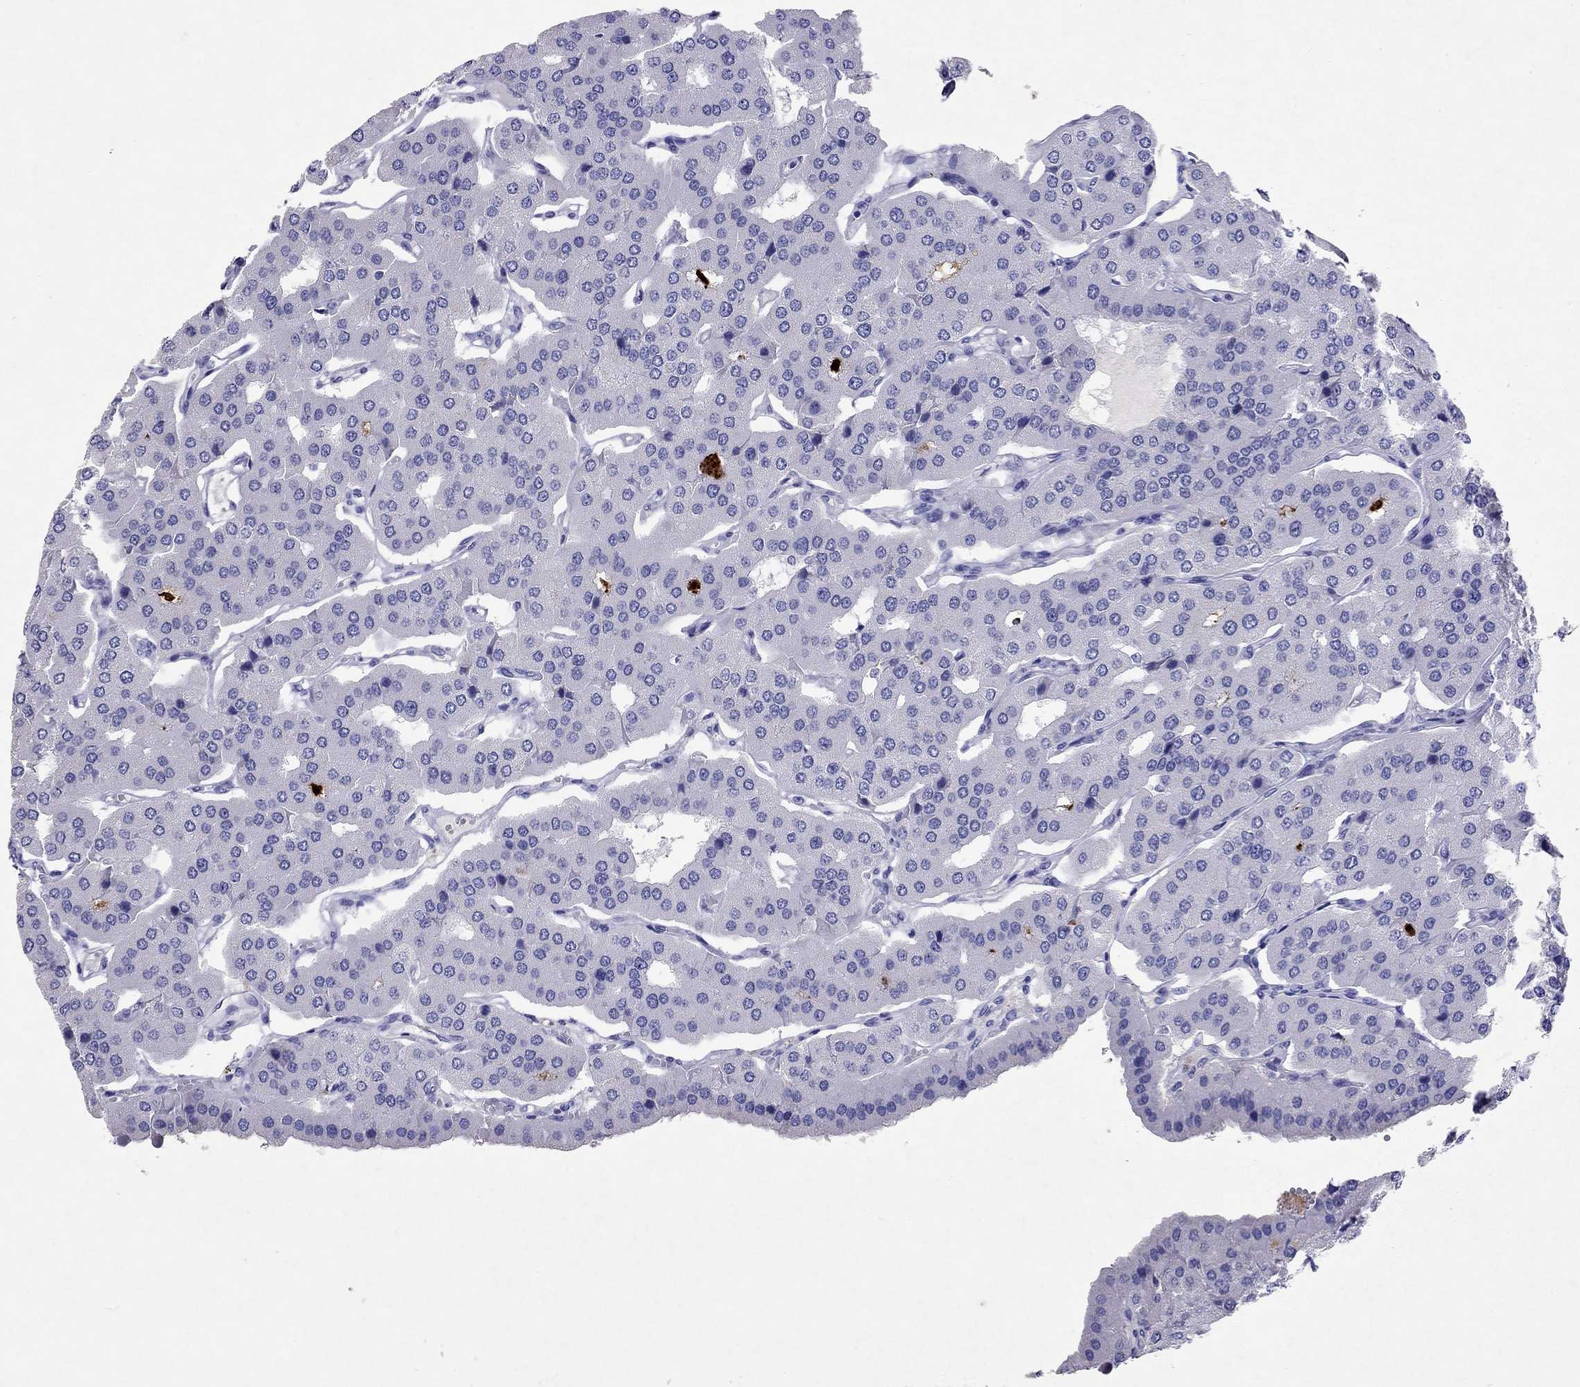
{"staining": {"intensity": "negative", "quantity": "none", "location": "none"}, "tissue": "parathyroid gland", "cell_type": "Glandular cells", "image_type": "normal", "snomed": [{"axis": "morphology", "description": "Normal tissue, NOS"}, {"axis": "morphology", "description": "Adenoma, NOS"}, {"axis": "topography", "description": "Parathyroid gland"}], "caption": "Histopathology image shows no significant protein expression in glandular cells of normal parathyroid gland. Nuclei are stained in blue.", "gene": "ARMC12", "patient": {"sex": "female", "age": 86}}